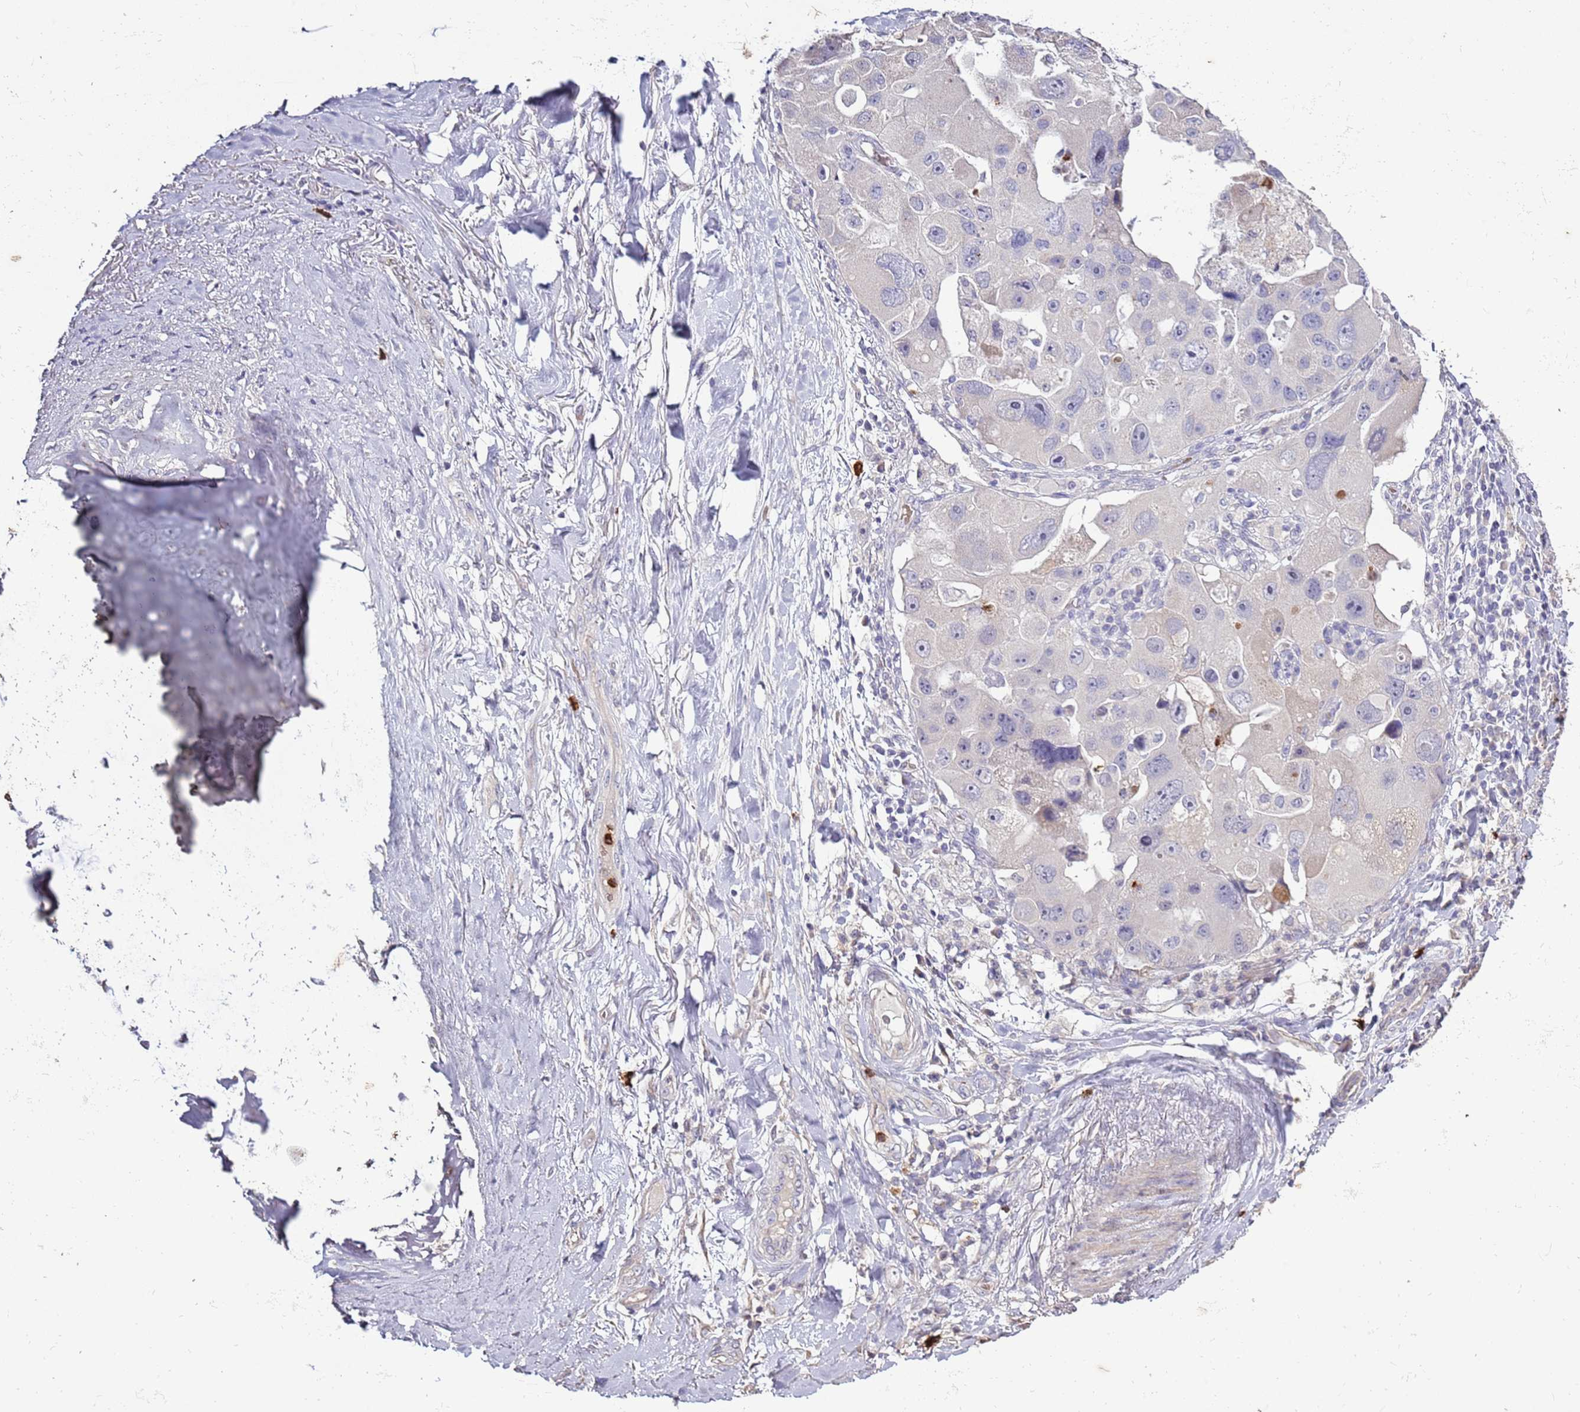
{"staining": {"intensity": "negative", "quantity": "none", "location": "none"}, "tissue": "lung cancer", "cell_type": "Tumor cells", "image_type": "cancer", "snomed": [{"axis": "morphology", "description": "Adenocarcinoma, NOS"}, {"axis": "topography", "description": "Lung"}], "caption": "Immunohistochemical staining of lung adenocarcinoma displays no significant staining in tumor cells.", "gene": "P2RY13", "patient": {"sex": "female", "age": 54}}